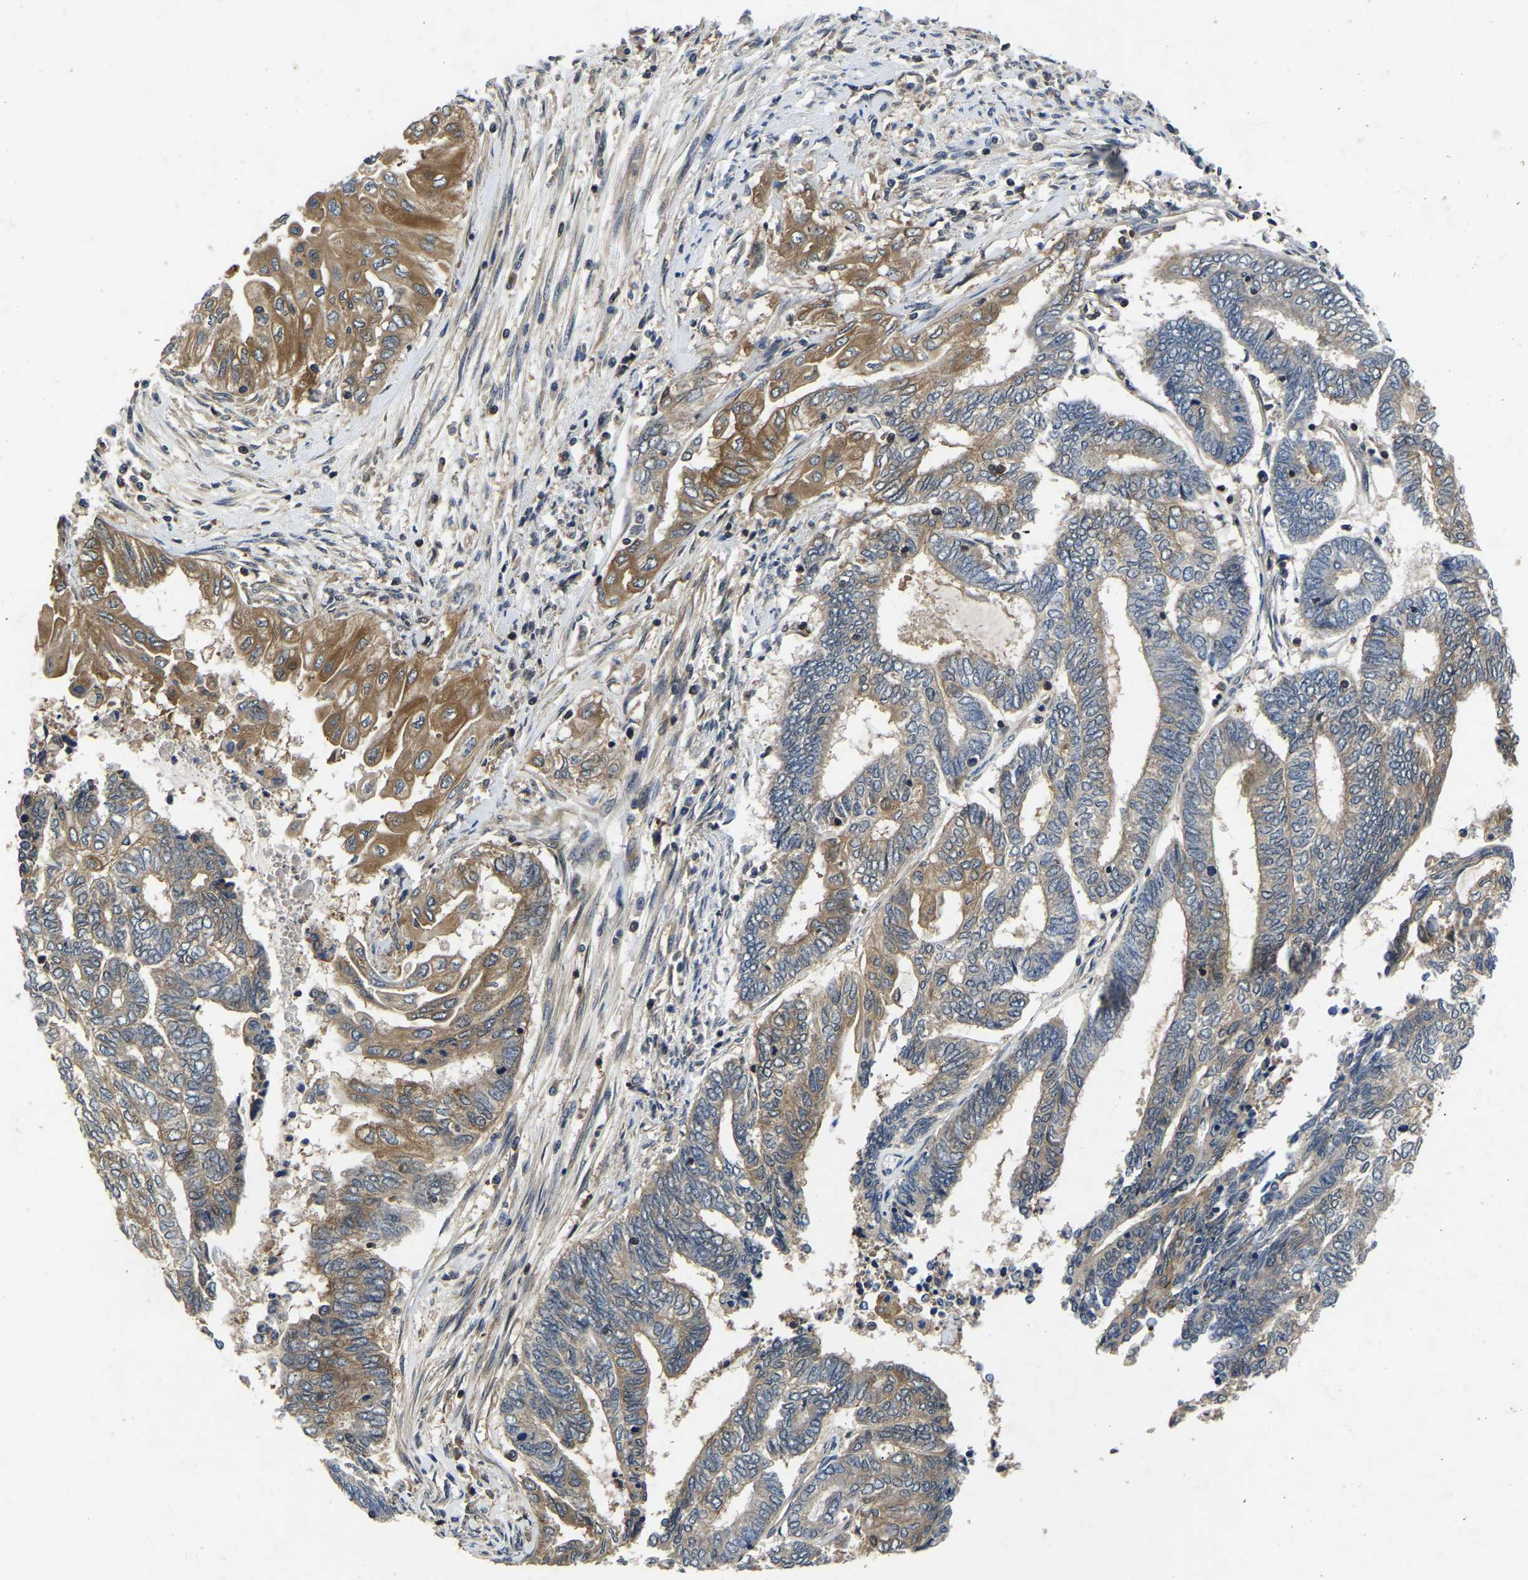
{"staining": {"intensity": "moderate", "quantity": "25%-75%", "location": "cytoplasmic/membranous"}, "tissue": "endometrial cancer", "cell_type": "Tumor cells", "image_type": "cancer", "snomed": [{"axis": "morphology", "description": "Adenocarcinoma, NOS"}, {"axis": "topography", "description": "Uterus"}, {"axis": "topography", "description": "Endometrium"}], "caption": "There is medium levels of moderate cytoplasmic/membranous staining in tumor cells of endometrial cancer (adenocarcinoma), as demonstrated by immunohistochemical staining (brown color).", "gene": "FGD5", "patient": {"sex": "female", "age": 70}}